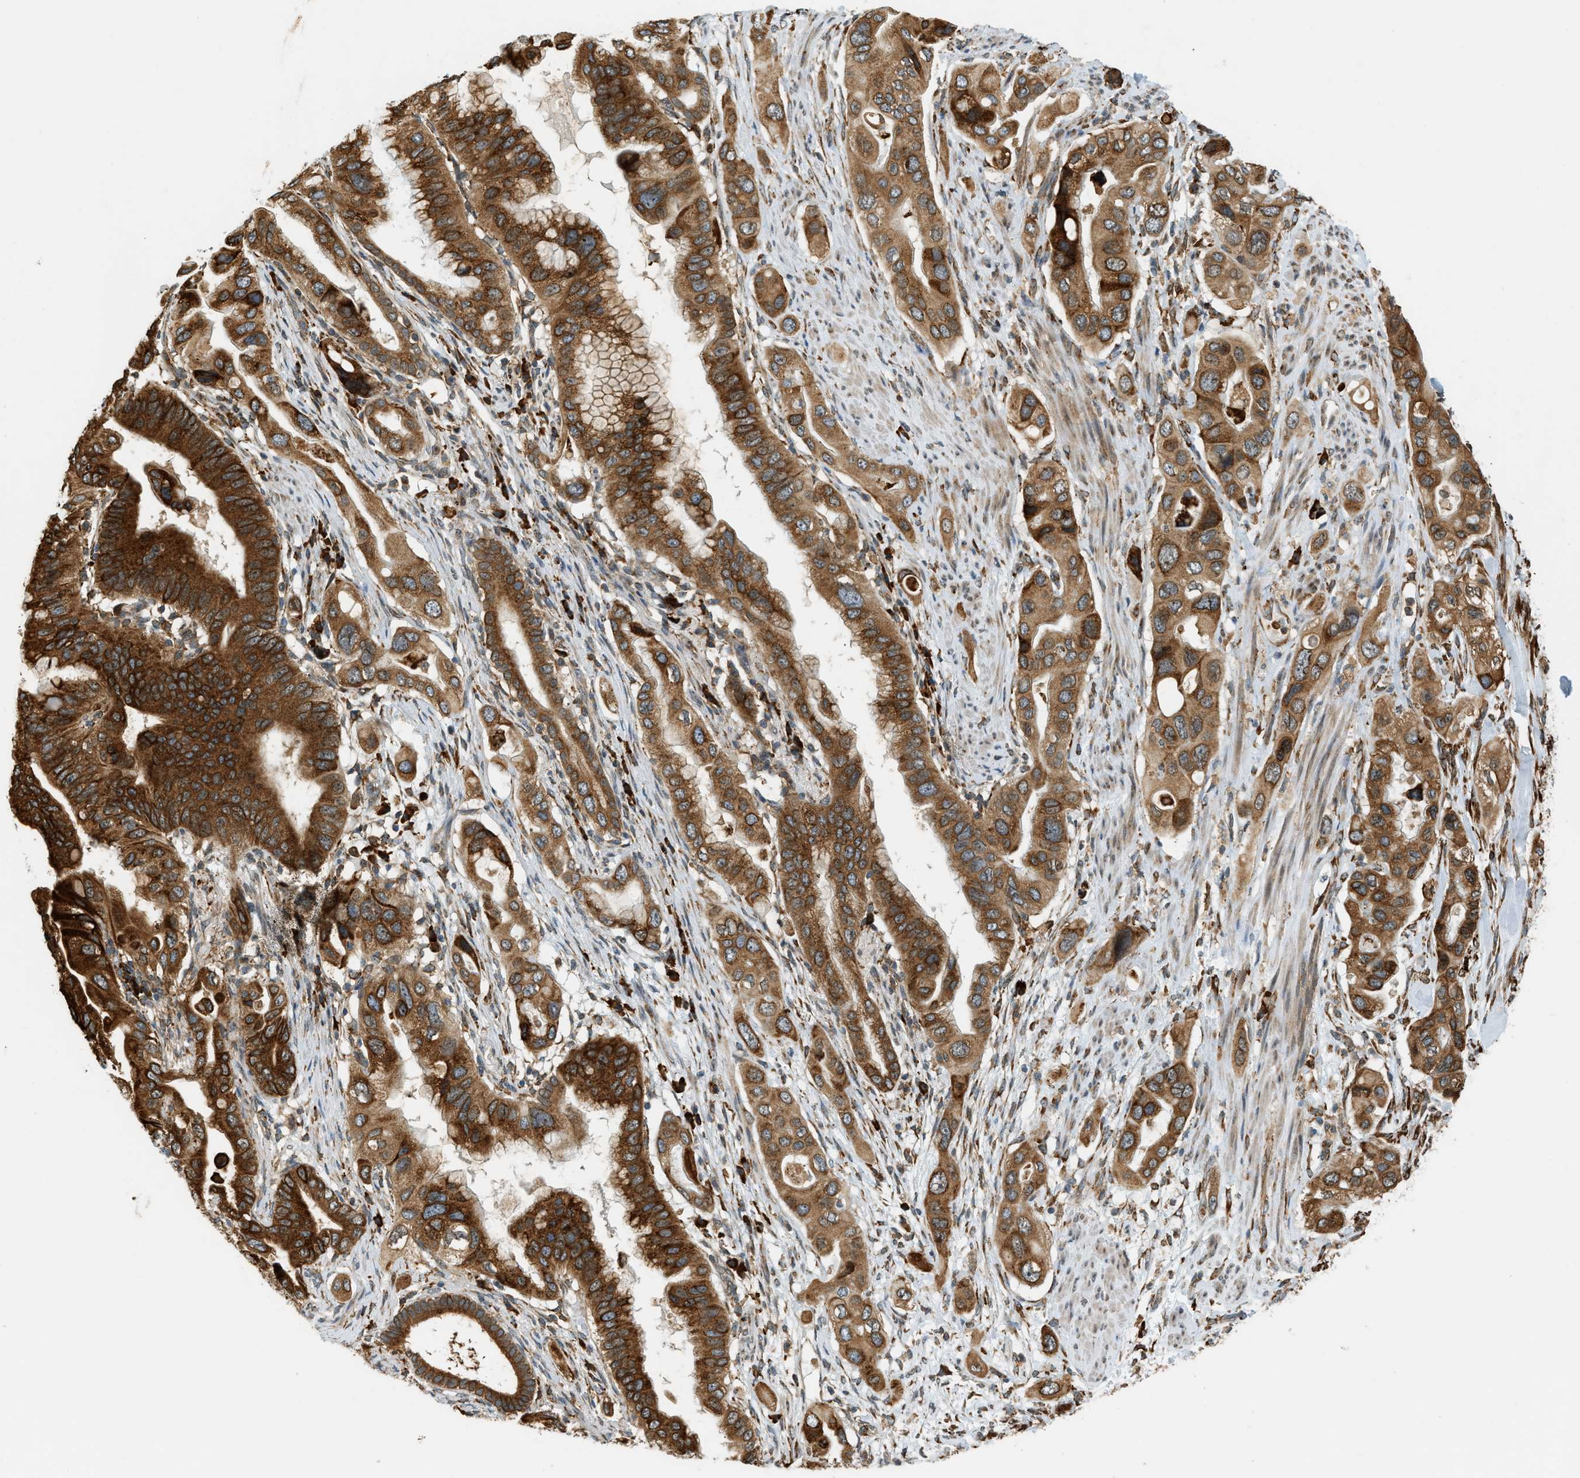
{"staining": {"intensity": "strong", "quantity": ">75%", "location": "cytoplasmic/membranous"}, "tissue": "pancreatic cancer", "cell_type": "Tumor cells", "image_type": "cancer", "snomed": [{"axis": "morphology", "description": "Adenocarcinoma, NOS"}, {"axis": "topography", "description": "Pancreas"}], "caption": "Protein expression analysis of human pancreatic adenocarcinoma reveals strong cytoplasmic/membranous positivity in approximately >75% of tumor cells.", "gene": "SEMA4D", "patient": {"sex": "female", "age": 56}}